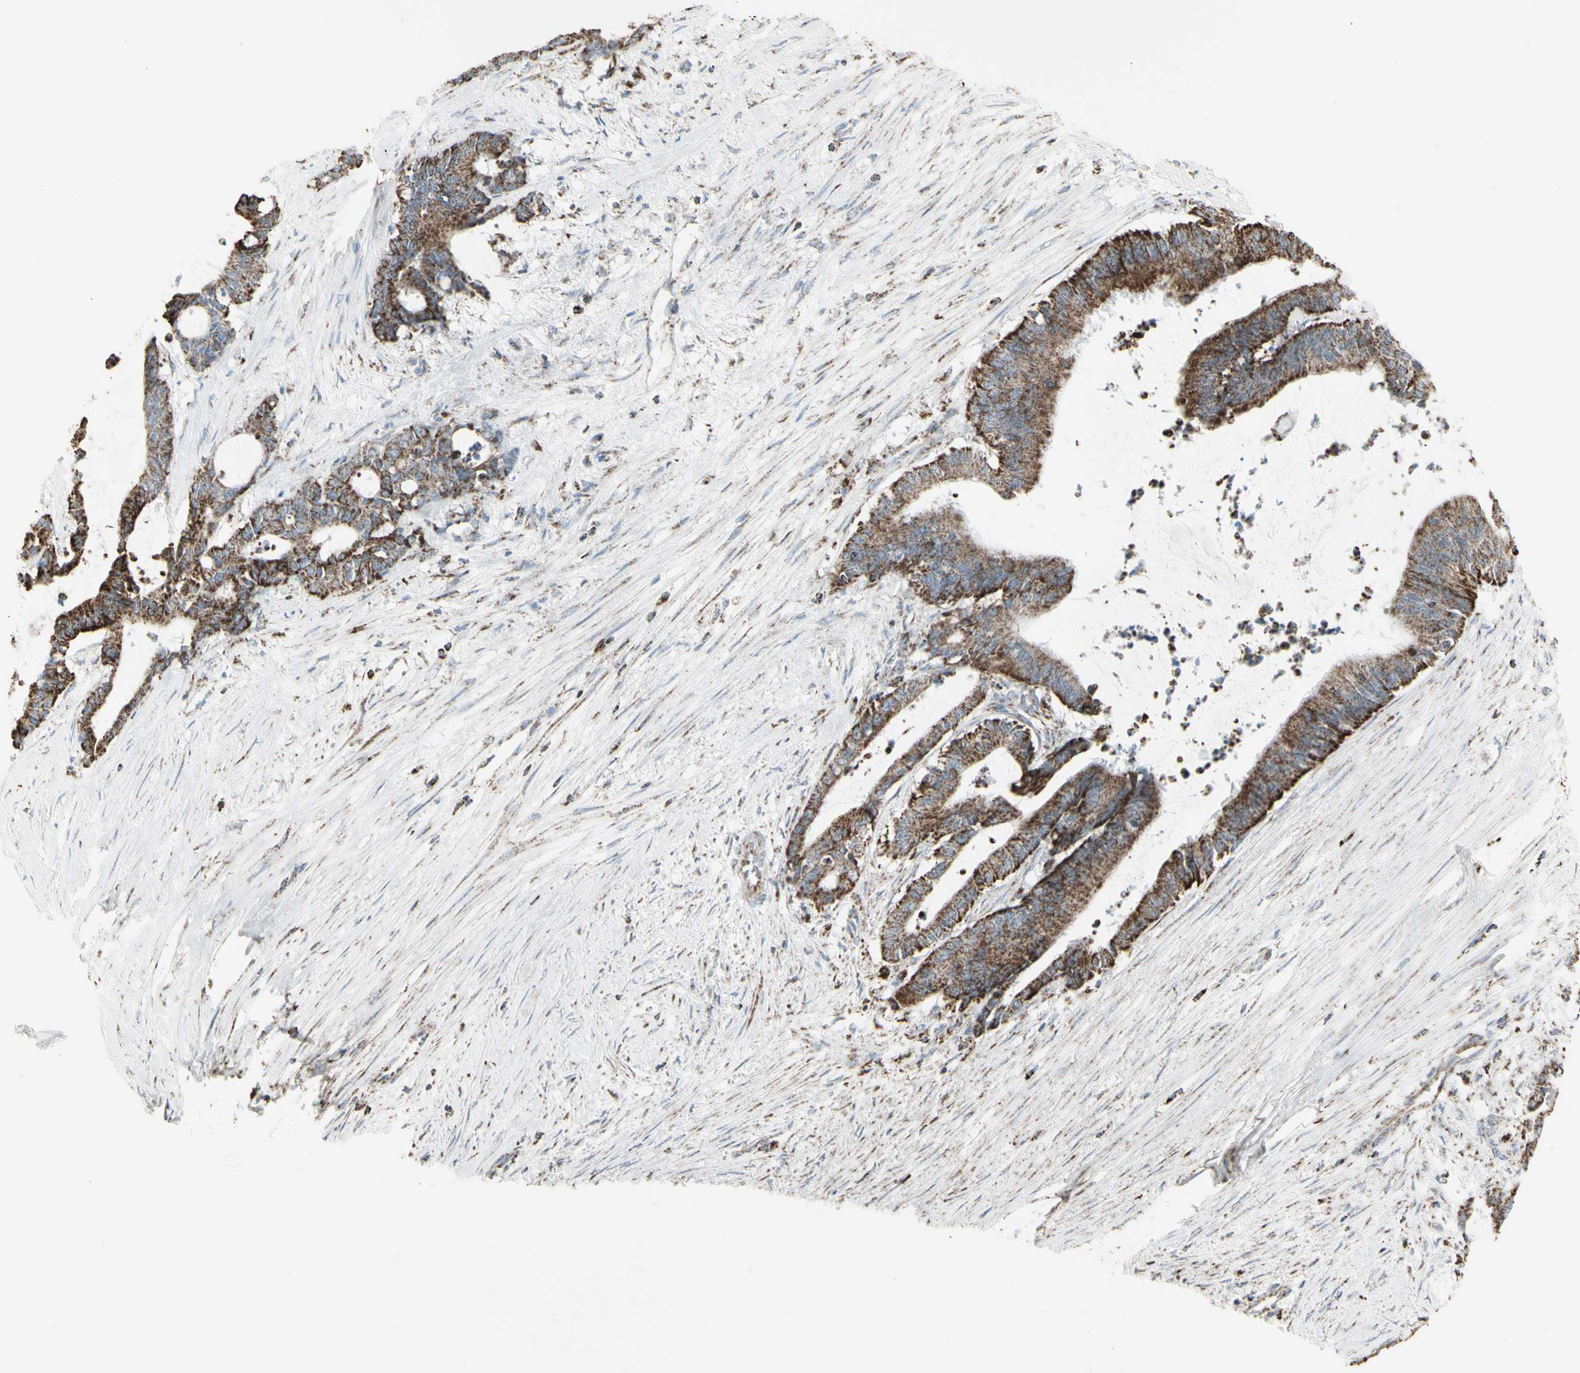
{"staining": {"intensity": "strong", "quantity": ">75%", "location": "cytoplasmic/membranous"}, "tissue": "liver cancer", "cell_type": "Tumor cells", "image_type": "cancer", "snomed": [{"axis": "morphology", "description": "Cholangiocarcinoma"}, {"axis": "topography", "description": "Liver"}], "caption": "There is high levels of strong cytoplasmic/membranous staining in tumor cells of liver cancer (cholangiocarcinoma), as demonstrated by immunohistochemical staining (brown color).", "gene": "PLGRKT", "patient": {"sex": "female", "age": 73}}